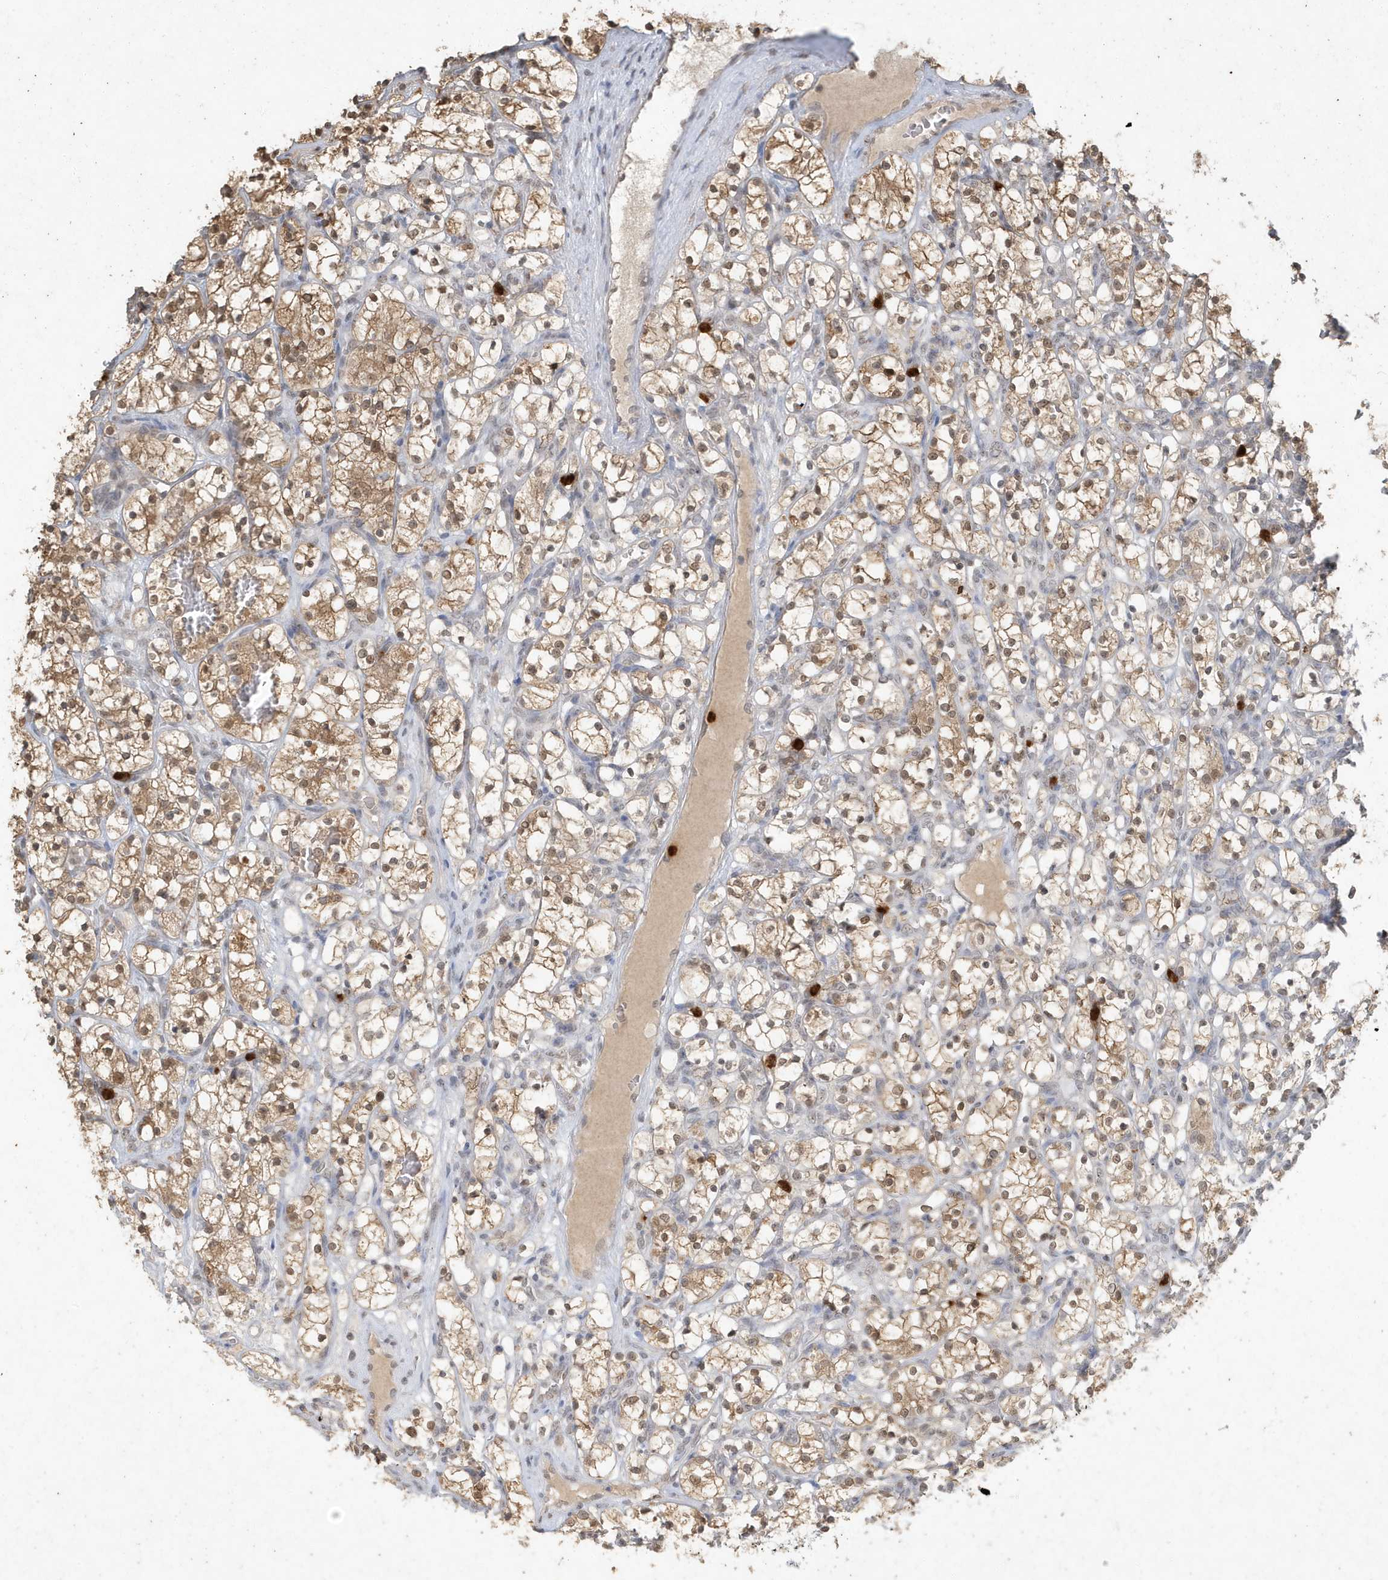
{"staining": {"intensity": "moderate", "quantity": ">75%", "location": "cytoplasmic/membranous,nuclear"}, "tissue": "renal cancer", "cell_type": "Tumor cells", "image_type": "cancer", "snomed": [{"axis": "morphology", "description": "Adenocarcinoma, NOS"}, {"axis": "topography", "description": "Kidney"}], "caption": "Immunohistochemistry staining of adenocarcinoma (renal), which demonstrates medium levels of moderate cytoplasmic/membranous and nuclear staining in approximately >75% of tumor cells indicating moderate cytoplasmic/membranous and nuclear protein positivity. The staining was performed using DAB (3,3'-diaminobenzidine) (brown) for protein detection and nuclei were counterstained in hematoxylin (blue).", "gene": "DEFA1", "patient": {"sex": "female", "age": 69}}